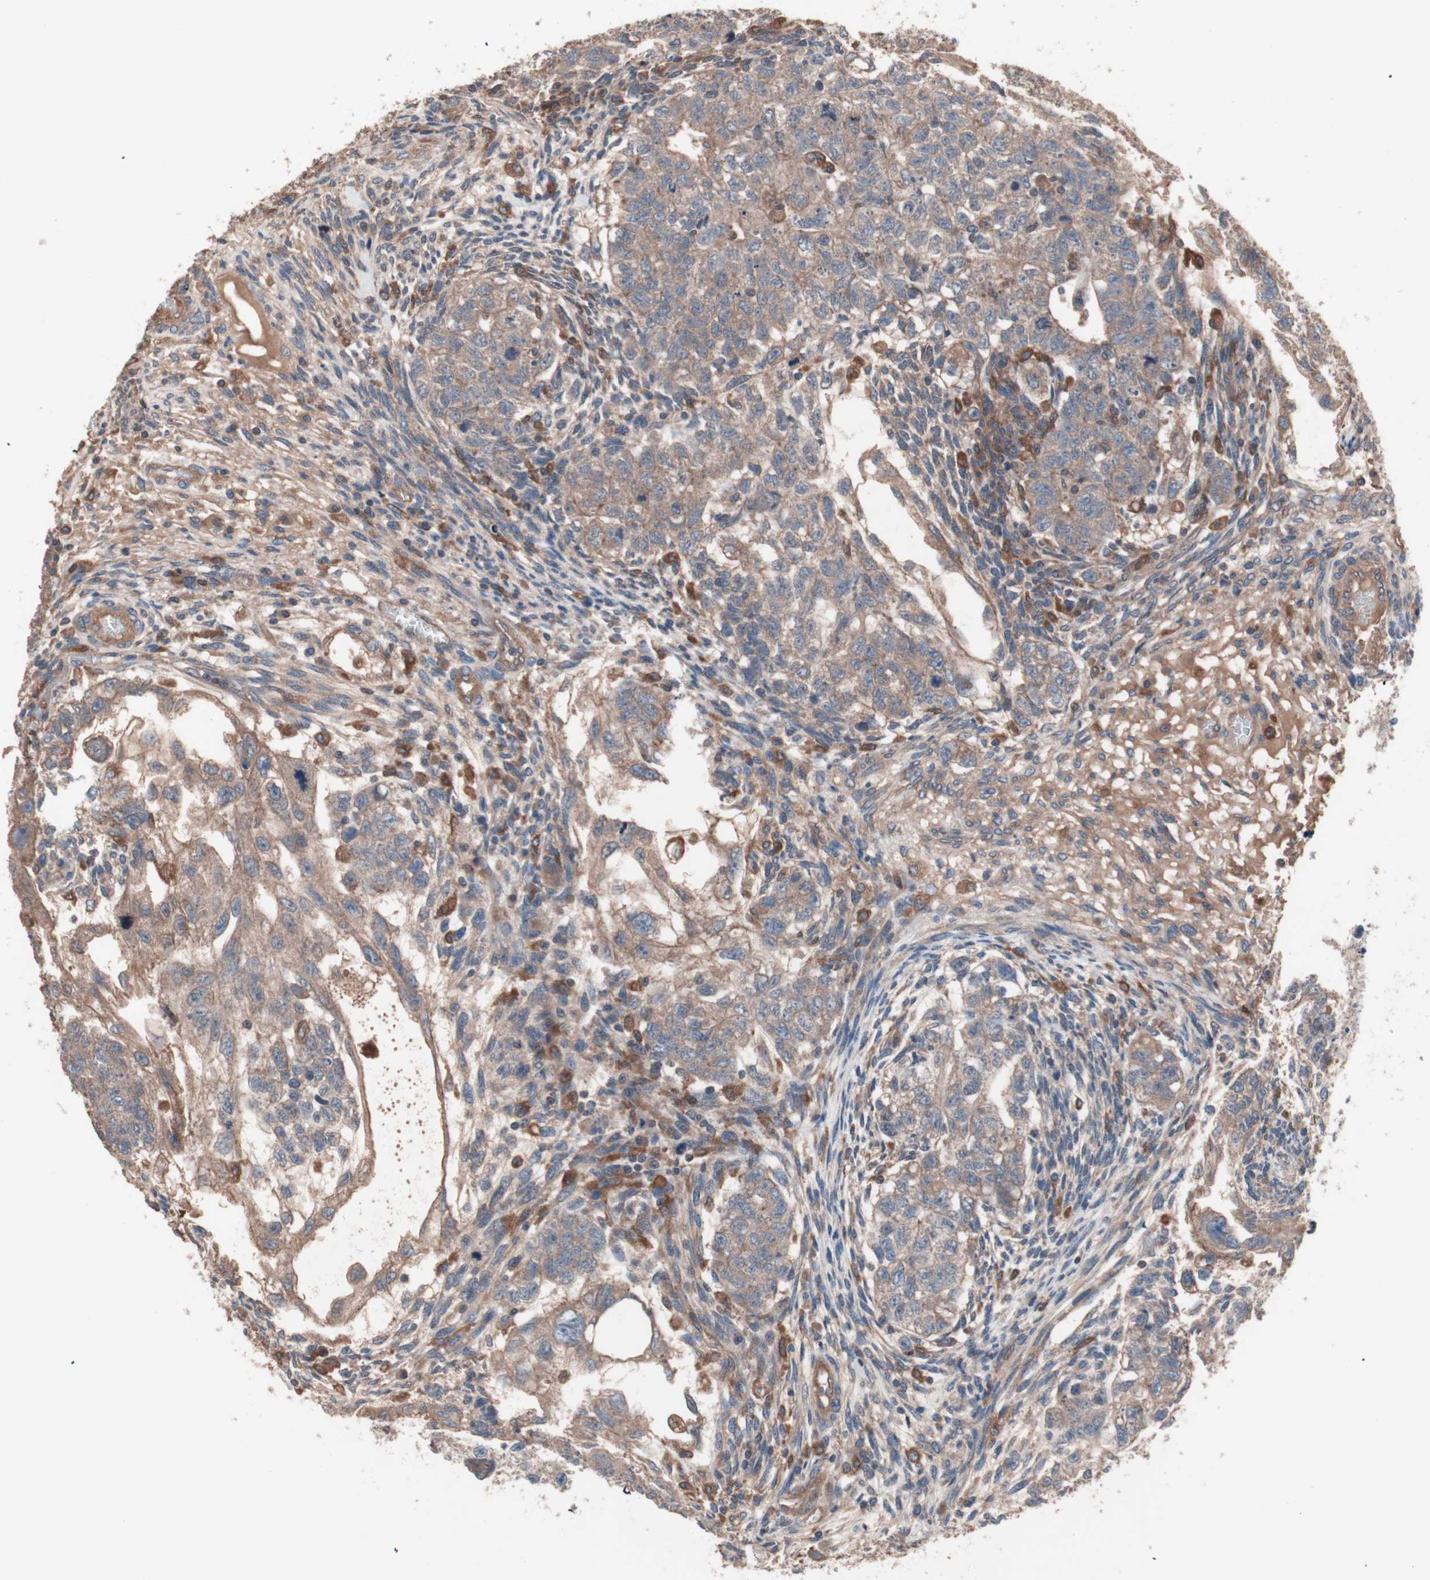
{"staining": {"intensity": "moderate", "quantity": ">75%", "location": "cytoplasmic/membranous"}, "tissue": "testis cancer", "cell_type": "Tumor cells", "image_type": "cancer", "snomed": [{"axis": "morphology", "description": "Normal tissue, NOS"}, {"axis": "morphology", "description": "Carcinoma, Embryonal, NOS"}, {"axis": "topography", "description": "Testis"}], "caption": "Brown immunohistochemical staining in human testis cancer reveals moderate cytoplasmic/membranous staining in approximately >75% of tumor cells.", "gene": "ATG7", "patient": {"sex": "male", "age": 36}}